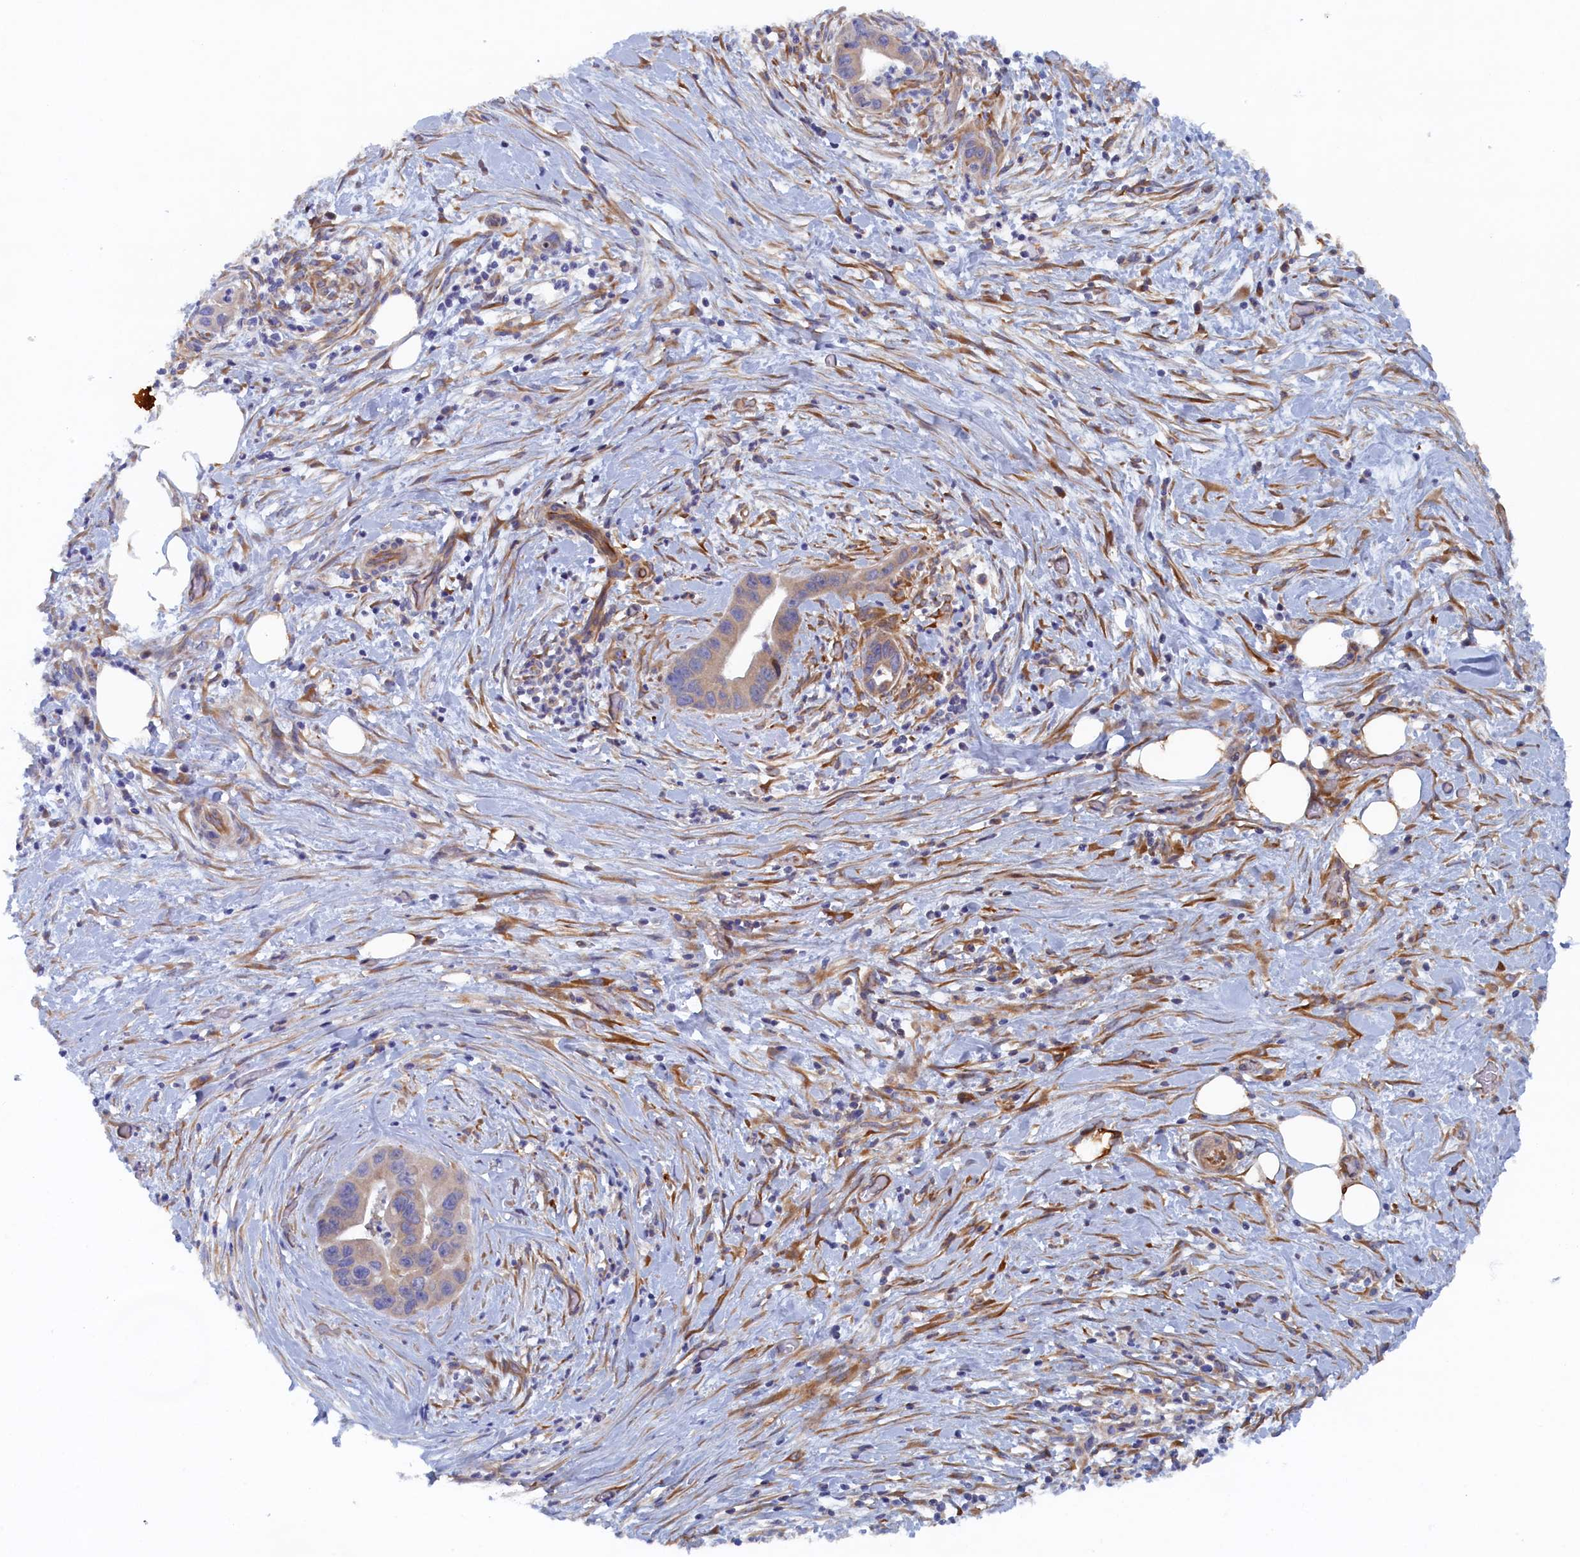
{"staining": {"intensity": "negative", "quantity": "none", "location": "none"}, "tissue": "pancreatic cancer", "cell_type": "Tumor cells", "image_type": "cancer", "snomed": [{"axis": "morphology", "description": "Adenocarcinoma, NOS"}, {"axis": "topography", "description": "Pancreas"}], "caption": "This is an immunohistochemistry (IHC) micrograph of human pancreatic adenocarcinoma. There is no expression in tumor cells.", "gene": "TMEM196", "patient": {"sex": "male", "age": 73}}